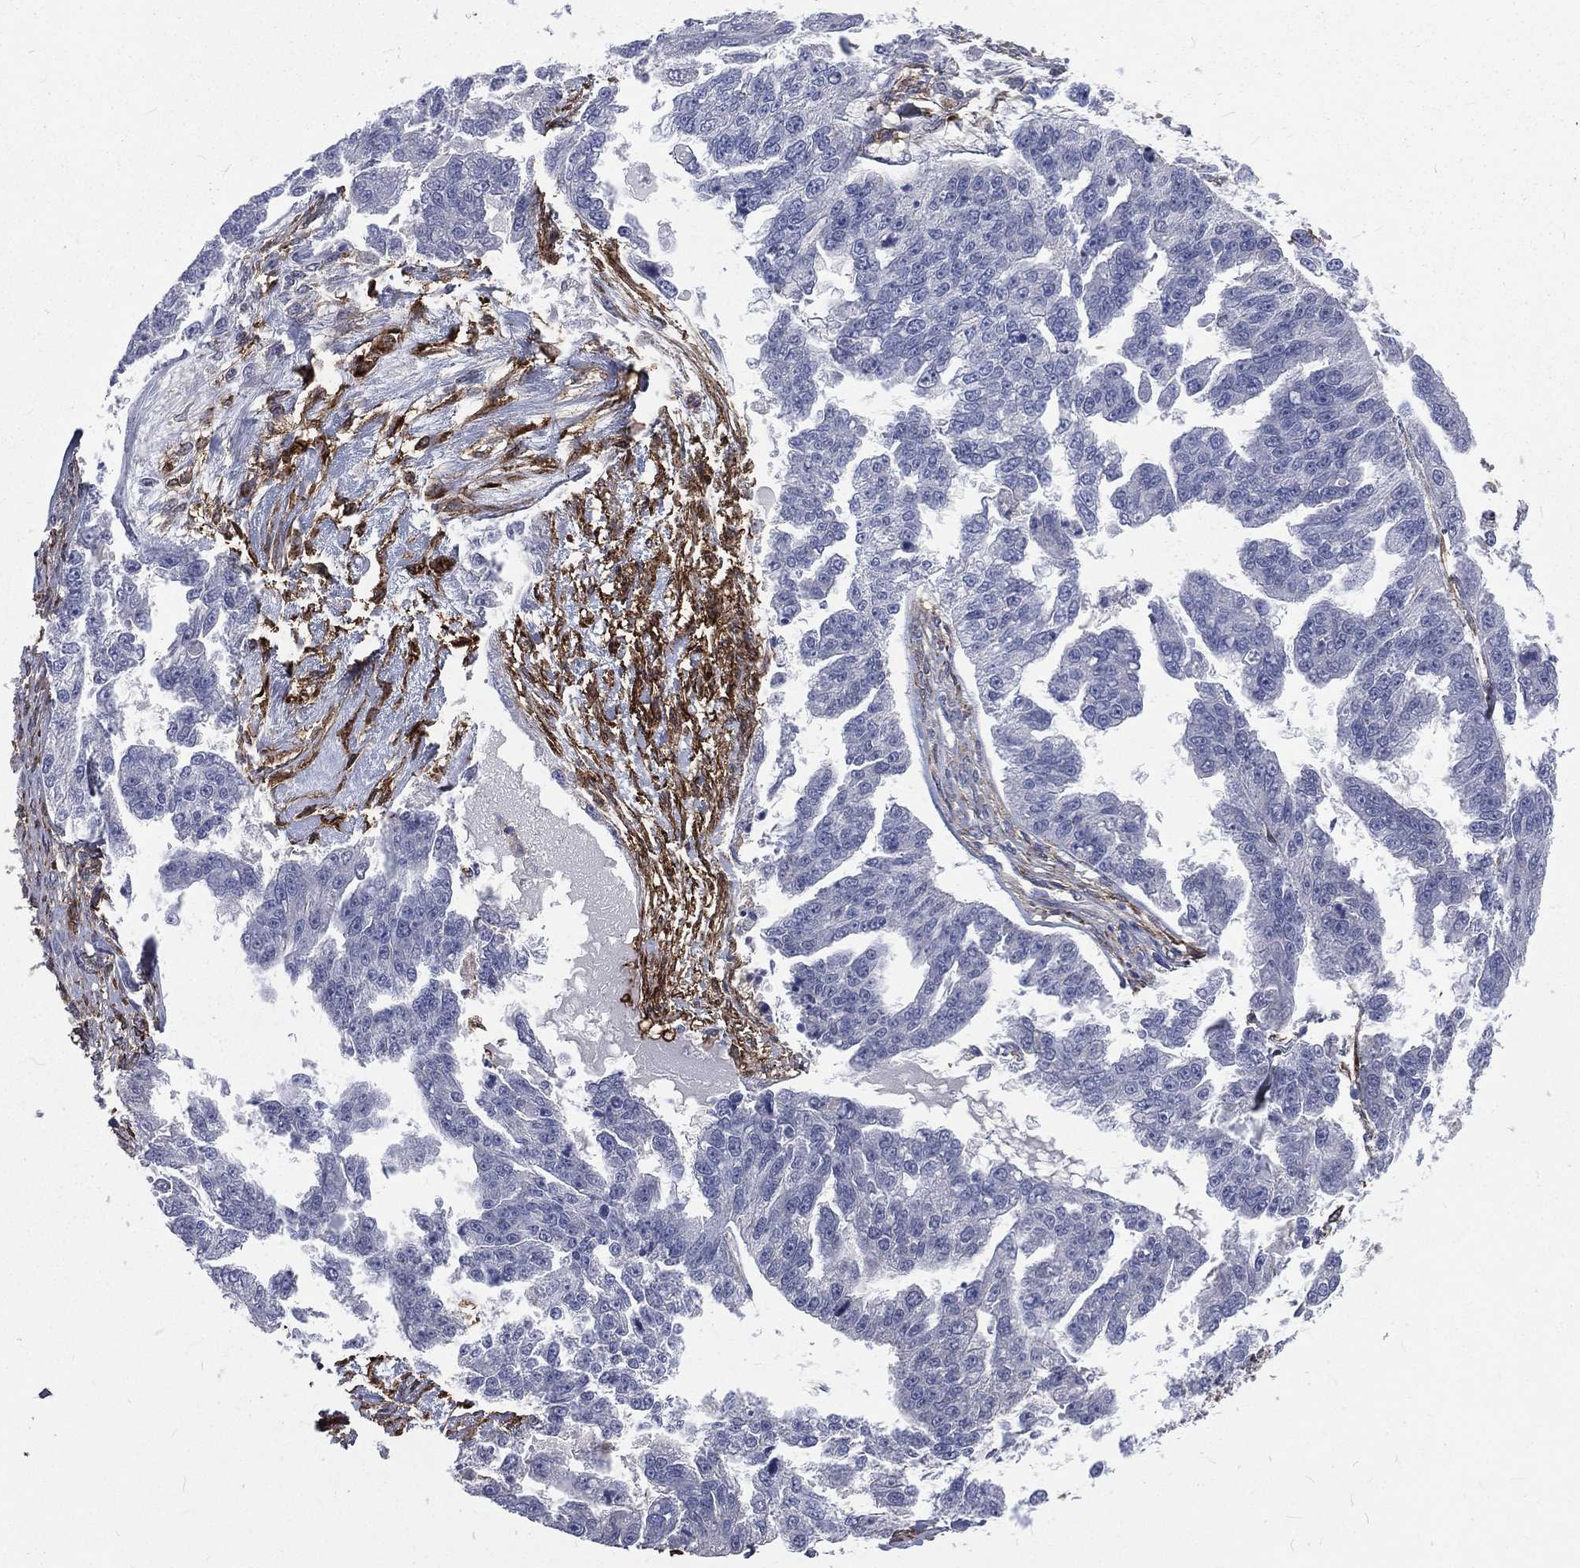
{"staining": {"intensity": "negative", "quantity": "none", "location": "none"}, "tissue": "ovarian cancer", "cell_type": "Tumor cells", "image_type": "cancer", "snomed": [{"axis": "morphology", "description": "Cystadenocarcinoma, serous, NOS"}, {"axis": "topography", "description": "Ovary"}], "caption": "This is a micrograph of IHC staining of ovarian serous cystadenocarcinoma, which shows no positivity in tumor cells. (Brightfield microscopy of DAB (3,3'-diaminobenzidine) immunohistochemistry (IHC) at high magnification).", "gene": "BASP1", "patient": {"sex": "female", "age": 58}}